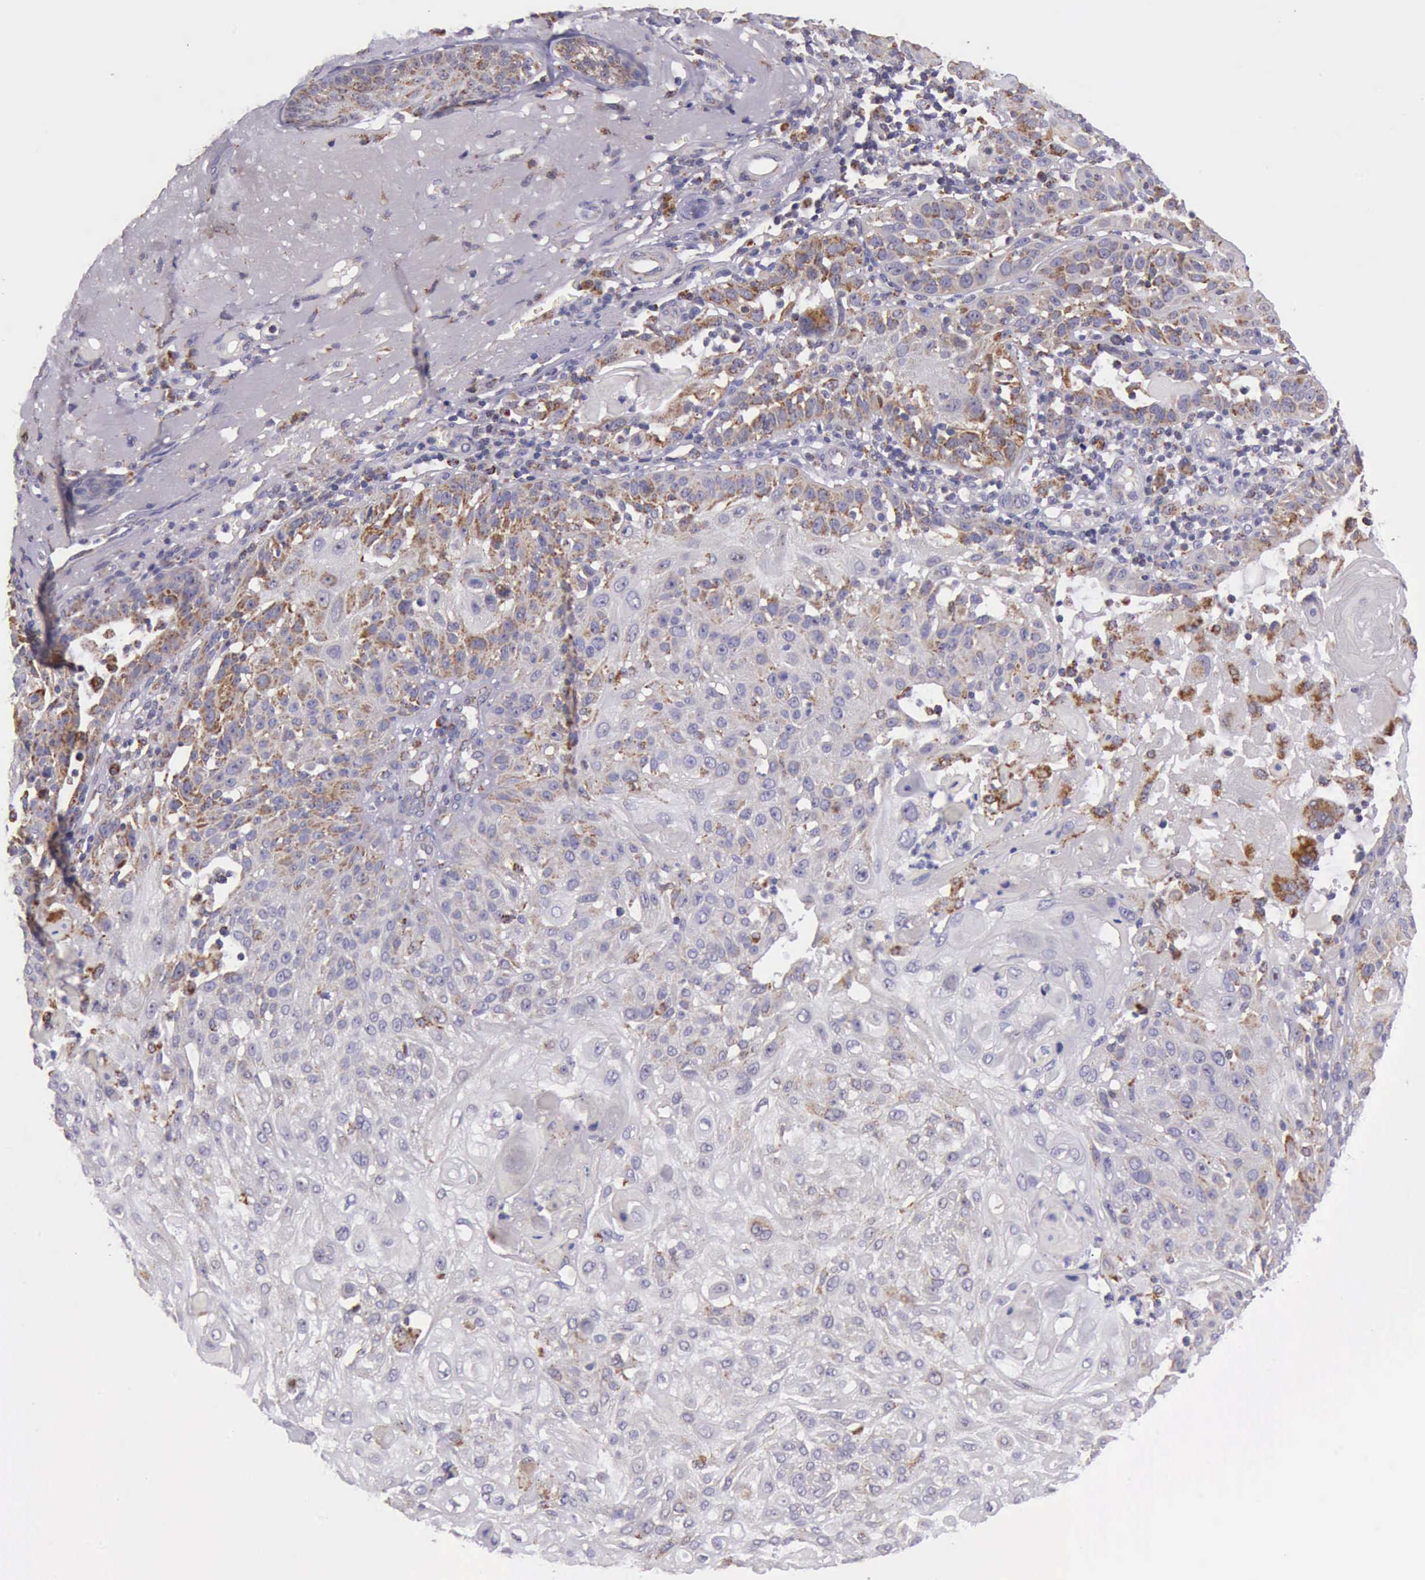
{"staining": {"intensity": "moderate", "quantity": "25%-75%", "location": "cytoplasmic/membranous"}, "tissue": "skin cancer", "cell_type": "Tumor cells", "image_type": "cancer", "snomed": [{"axis": "morphology", "description": "Squamous cell carcinoma, NOS"}, {"axis": "topography", "description": "Skin"}], "caption": "Tumor cells reveal medium levels of moderate cytoplasmic/membranous positivity in about 25%-75% of cells in squamous cell carcinoma (skin). Using DAB (brown) and hematoxylin (blue) stains, captured at high magnification using brightfield microscopy.", "gene": "TXN2", "patient": {"sex": "female", "age": 89}}